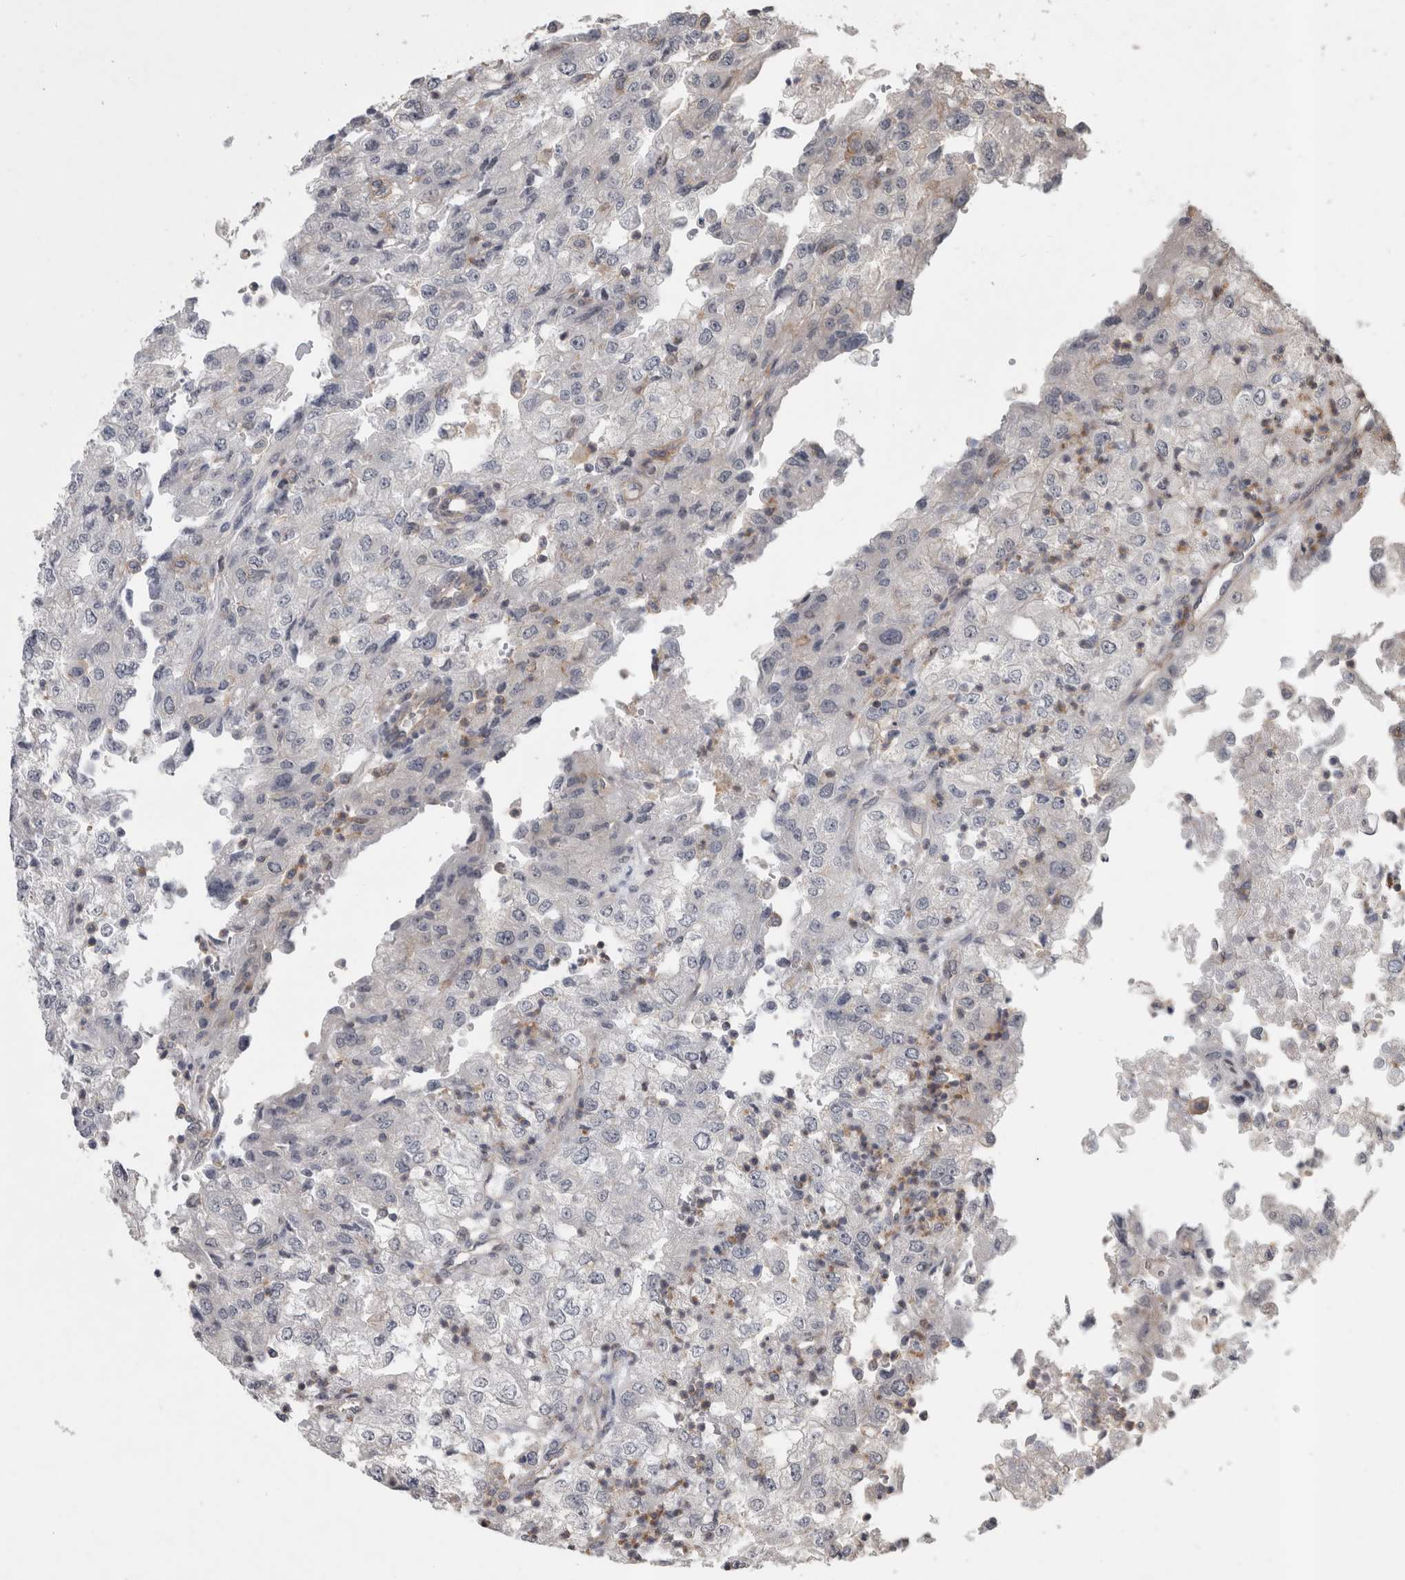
{"staining": {"intensity": "negative", "quantity": "none", "location": "none"}, "tissue": "renal cancer", "cell_type": "Tumor cells", "image_type": "cancer", "snomed": [{"axis": "morphology", "description": "Adenocarcinoma, NOS"}, {"axis": "topography", "description": "Kidney"}], "caption": "The micrograph shows no significant expression in tumor cells of renal adenocarcinoma.", "gene": "SPATA48", "patient": {"sex": "female", "age": 54}}